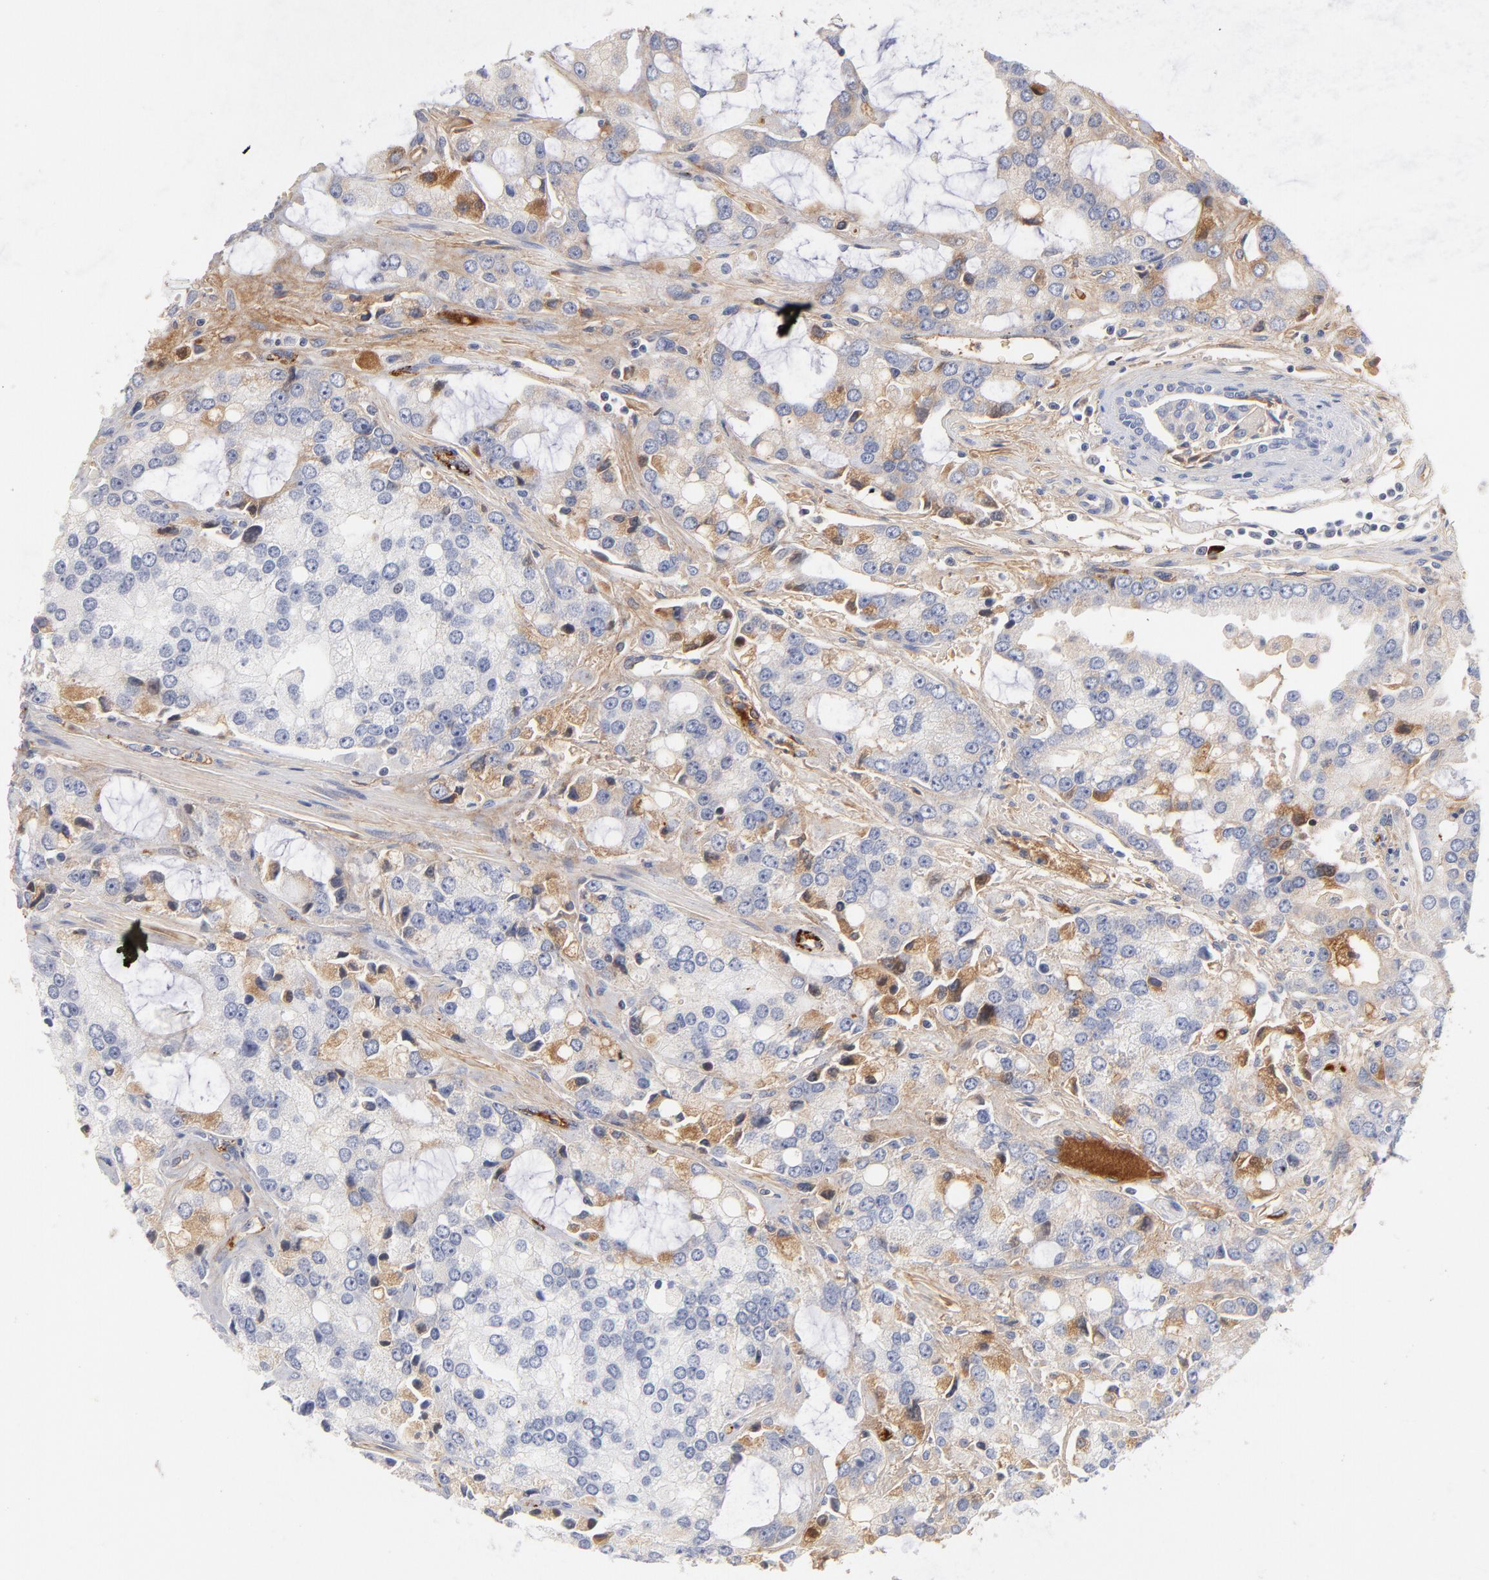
{"staining": {"intensity": "moderate", "quantity": "<25%", "location": "cytoplasmic/membranous"}, "tissue": "prostate cancer", "cell_type": "Tumor cells", "image_type": "cancer", "snomed": [{"axis": "morphology", "description": "Adenocarcinoma, High grade"}, {"axis": "topography", "description": "Prostate"}], "caption": "Human prostate adenocarcinoma (high-grade) stained with a protein marker displays moderate staining in tumor cells.", "gene": "PLAT", "patient": {"sex": "male", "age": 67}}